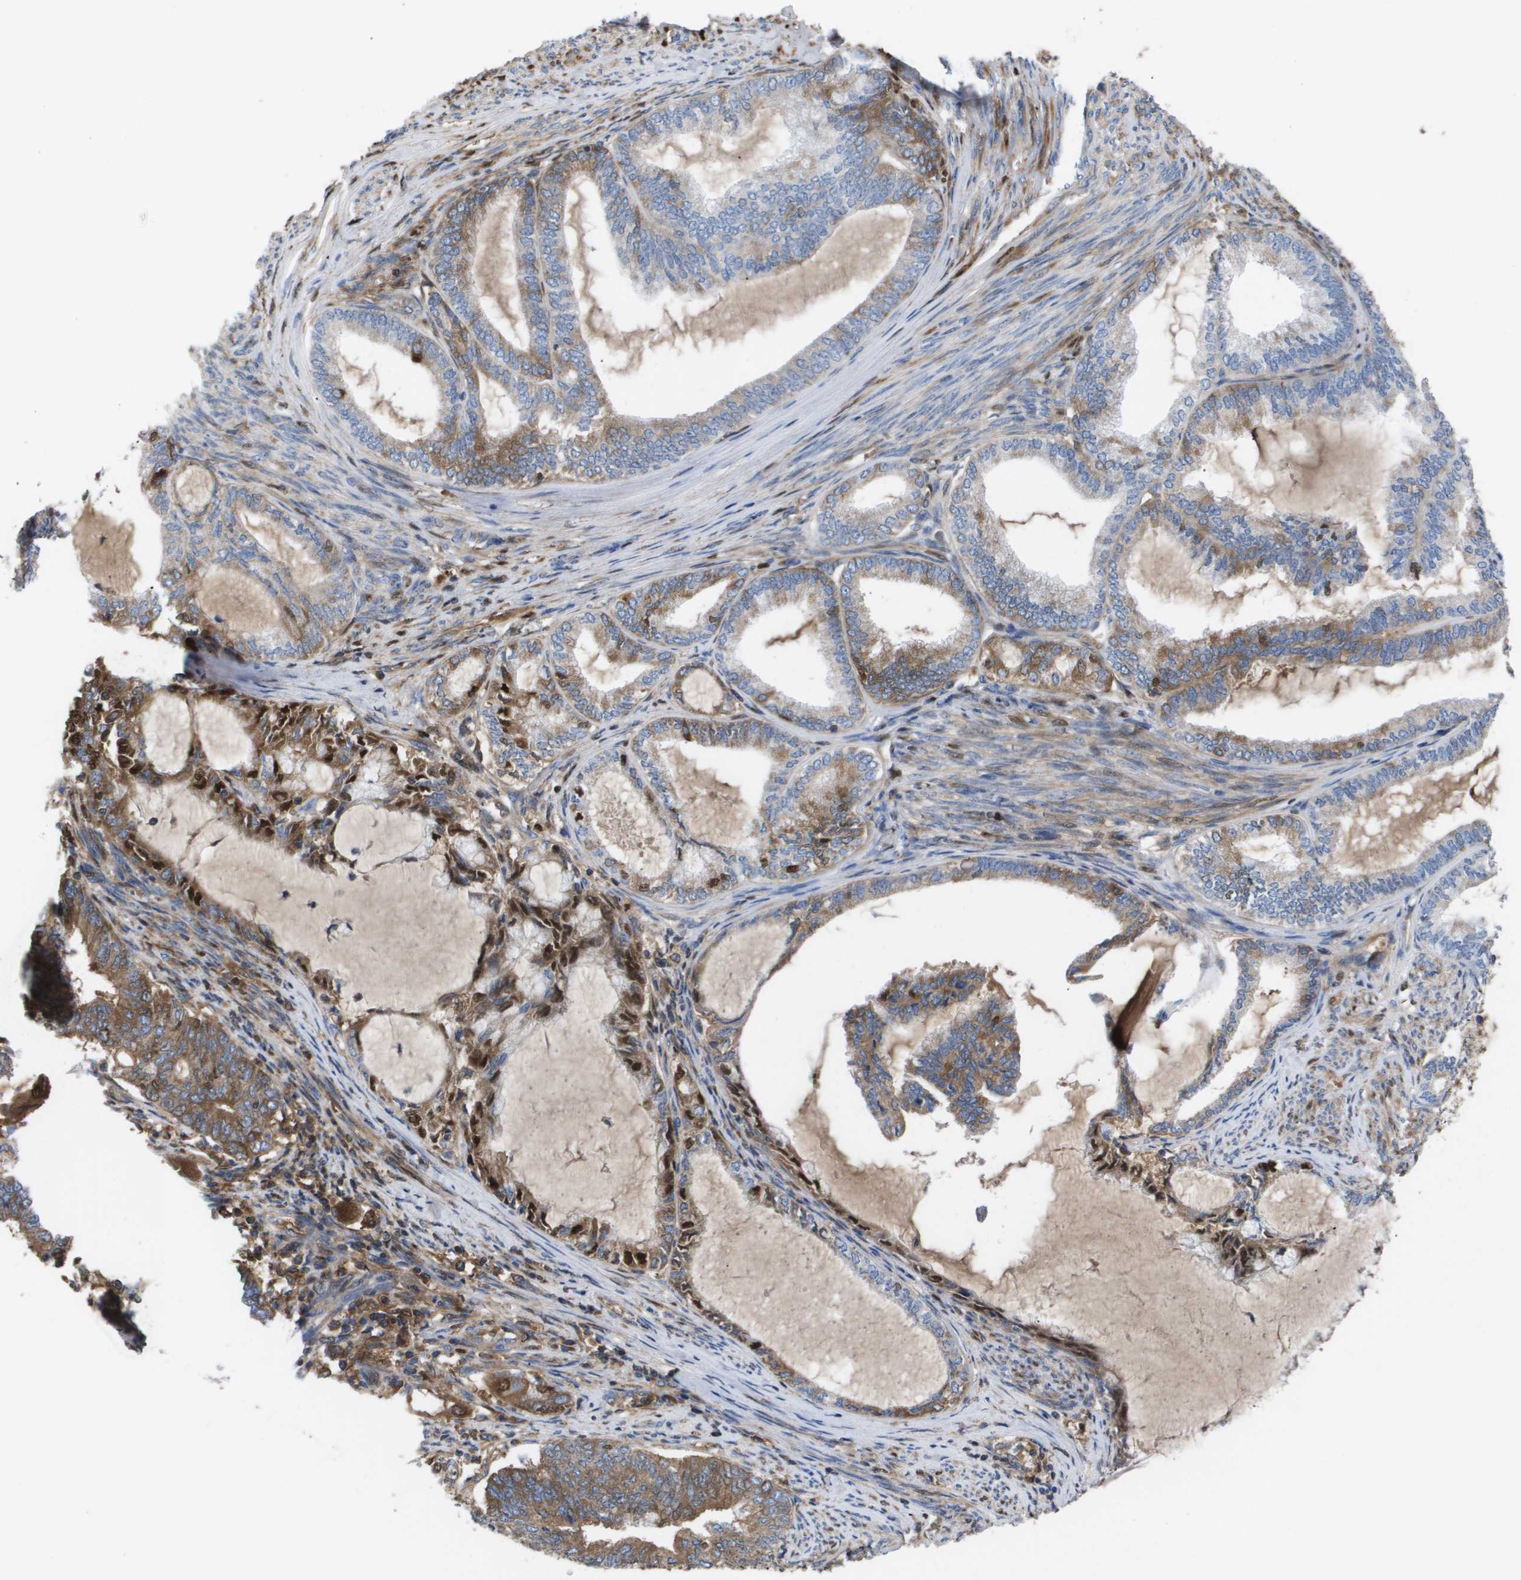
{"staining": {"intensity": "moderate", "quantity": "25%-75%", "location": "cytoplasmic/membranous"}, "tissue": "endometrial cancer", "cell_type": "Tumor cells", "image_type": "cancer", "snomed": [{"axis": "morphology", "description": "Adenocarcinoma, NOS"}, {"axis": "topography", "description": "Endometrium"}], "caption": "Brown immunohistochemical staining in human endometrial cancer (adenocarcinoma) shows moderate cytoplasmic/membranous staining in about 25%-75% of tumor cells.", "gene": "SERPINA6", "patient": {"sex": "female", "age": 86}}